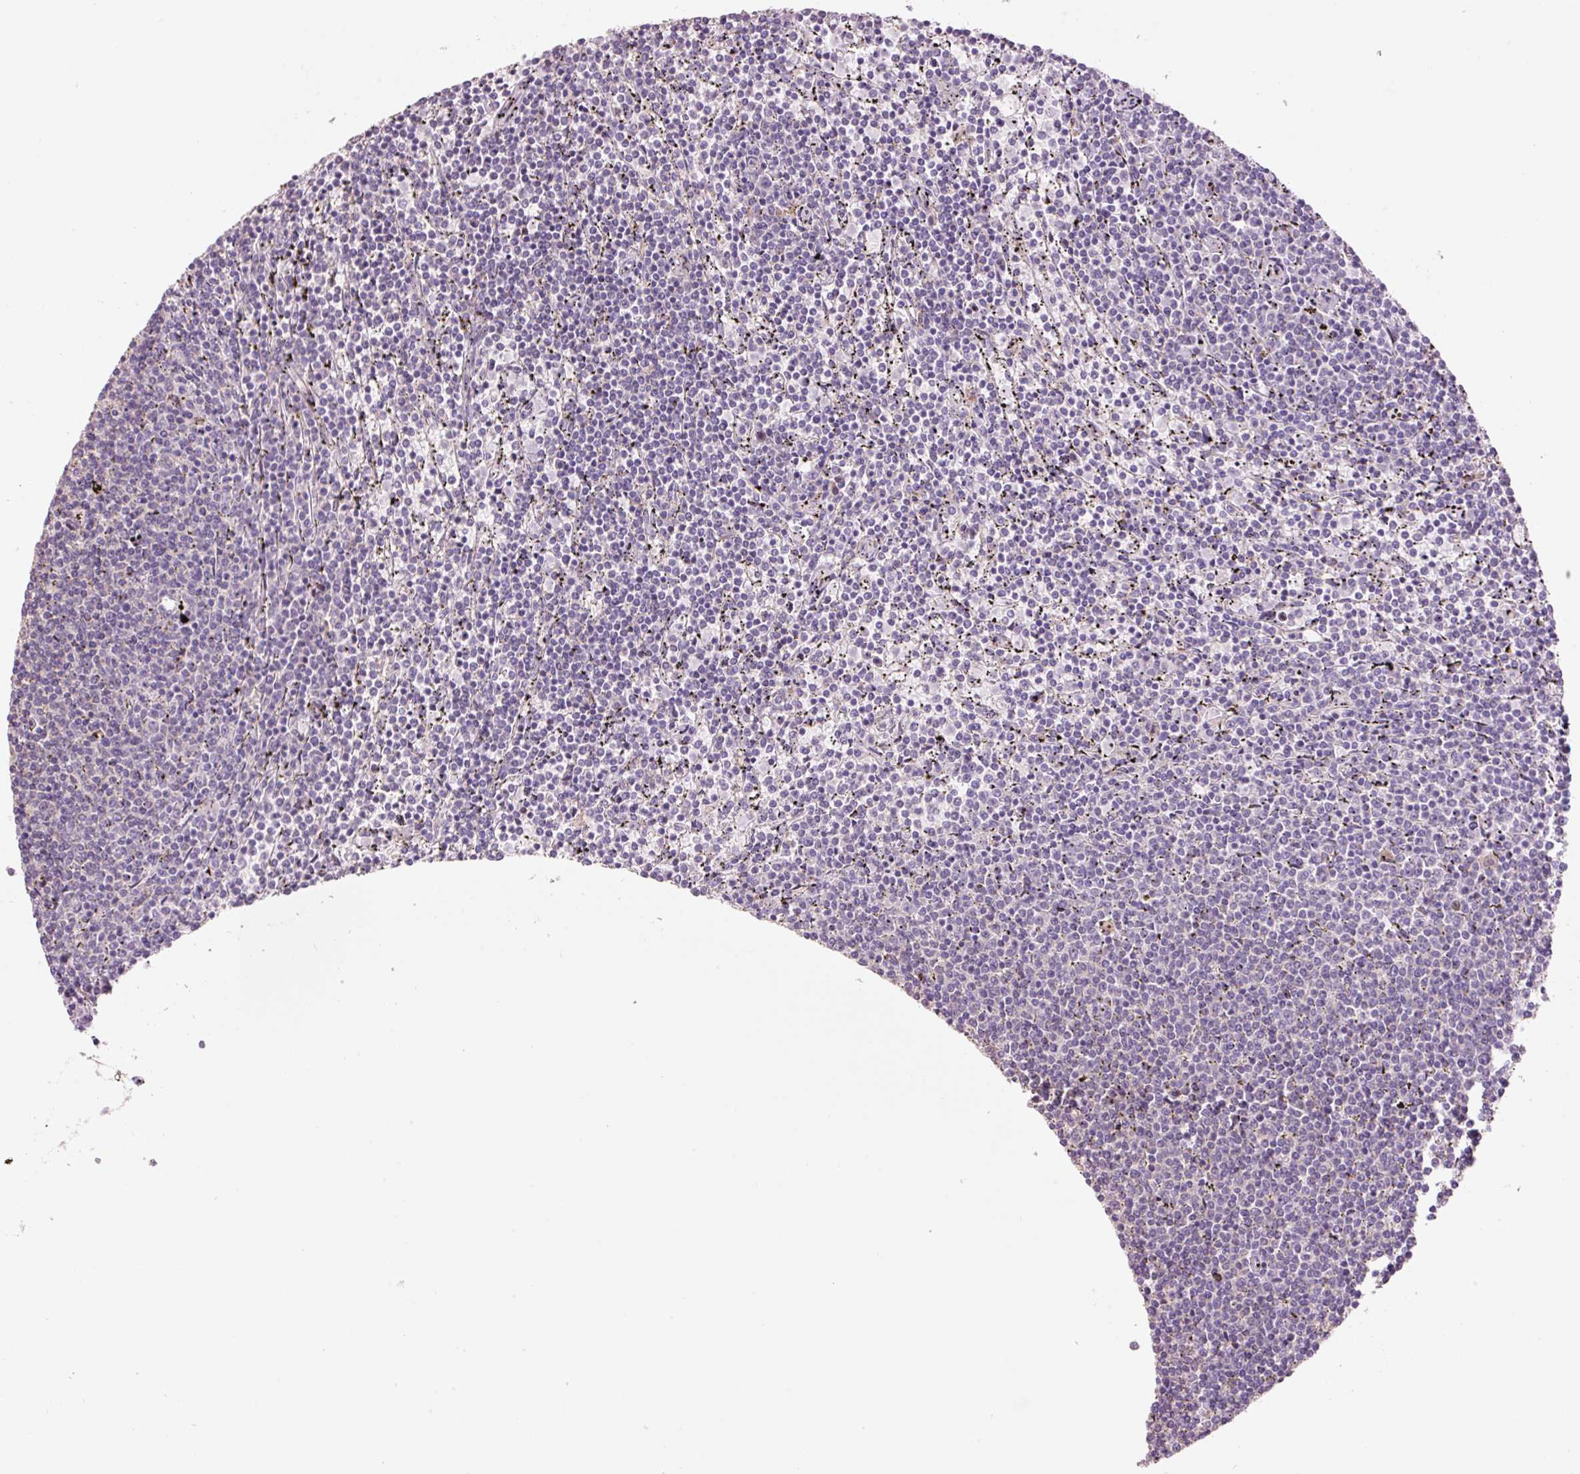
{"staining": {"intensity": "negative", "quantity": "none", "location": "none"}, "tissue": "lymphoma", "cell_type": "Tumor cells", "image_type": "cancer", "snomed": [{"axis": "morphology", "description": "Malignant lymphoma, non-Hodgkin's type, Low grade"}, {"axis": "topography", "description": "Spleen"}], "caption": "Tumor cells show no significant expression in lymphoma.", "gene": "HAX1", "patient": {"sex": "female", "age": 50}}